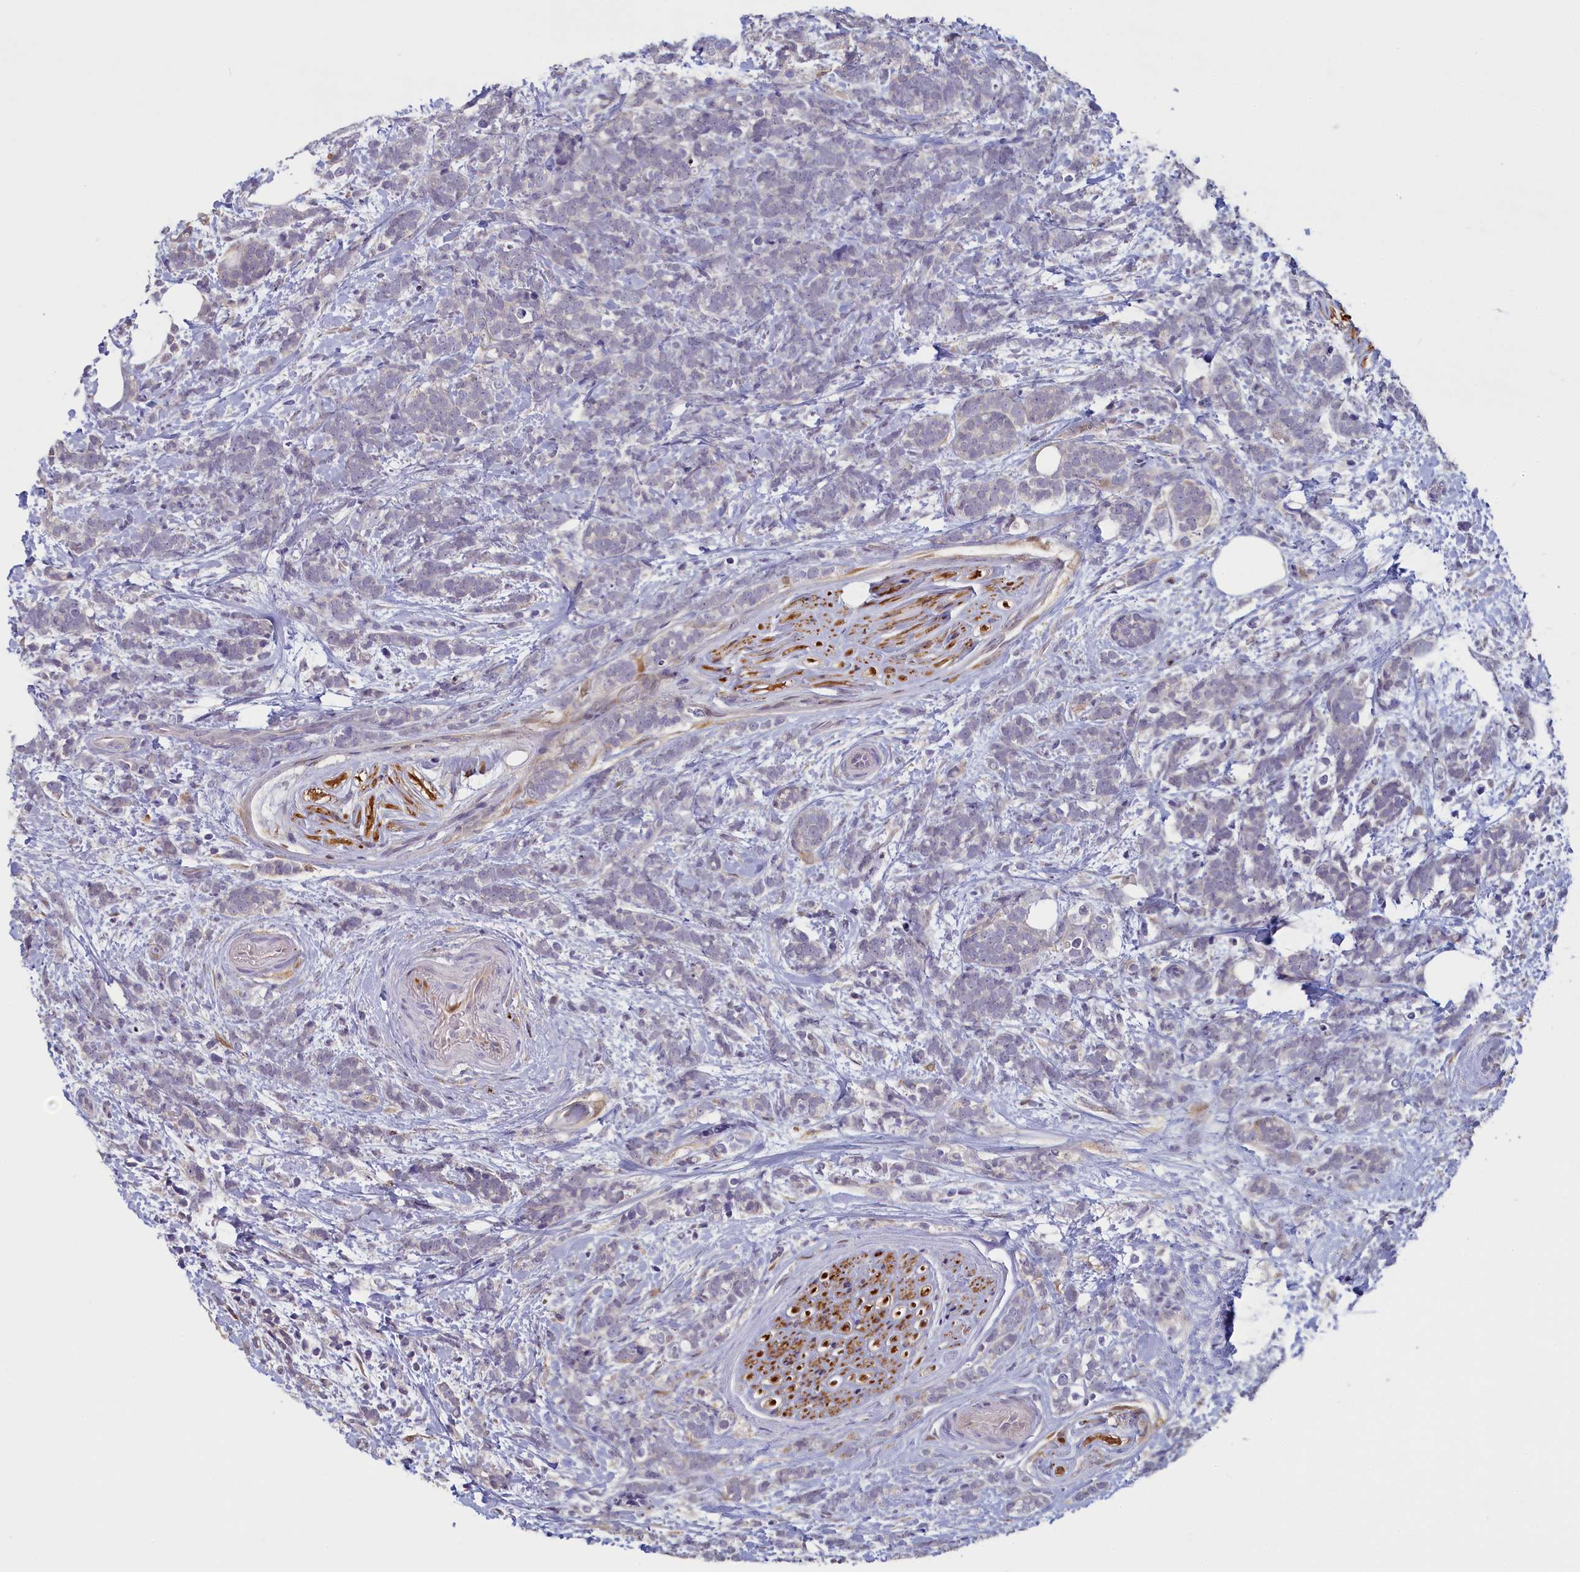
{"staining": {"intensity": "negative", "quantity": "none", "location": "none"}, "tissue": "breast cancer", "cell_type": "Tumor cells", "image_type": "cancer", "snomed": [{"axis": "morphology", "description": "Lobular carcinoma"}, {"axis": "topography", "description": "Breast"}], "caption": "High power microscopy micrograph of an immunohistochemistry (IHC) micrograph of breast cancer, revealing no significant positivity in tumor cells.", "gene": "UCHL3", "patient": {"sex": "female", "age": 58}}